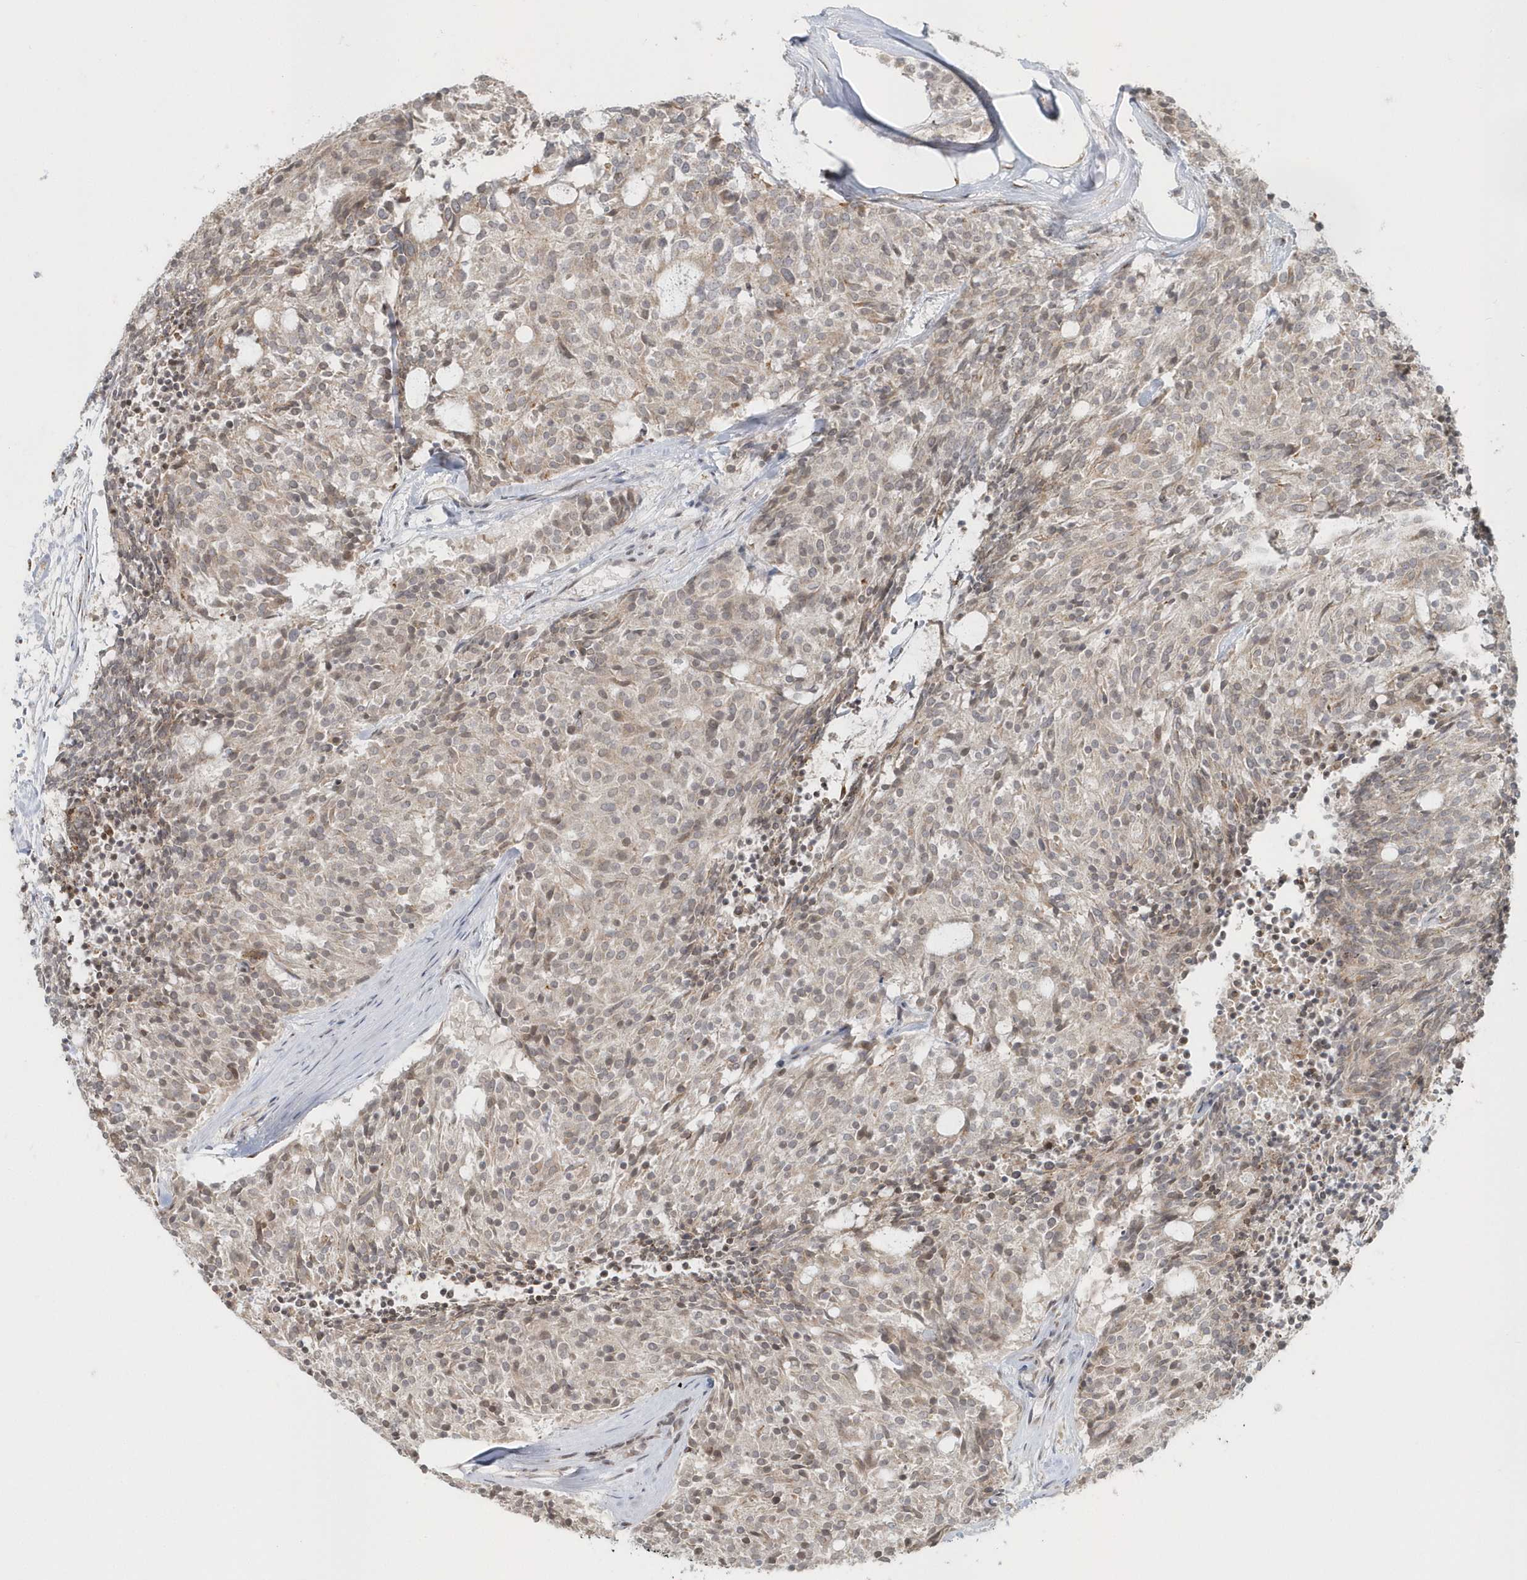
{"staining": {"intensity": "weak", "quantity": "25%-75%", "location": "cytoplasmic/membranous"}, "tissue": "carcinoid", "cell_type": "Tumor cells", "image_type": "cancer", "snomed": [{"axis": "morphology", "description": "Carcinoid, malignant, NOS"}, {"axis": "topography", "description": "Pancreas"}], "caption": "Immunohistochemical staining of carcinoid exhibits low levels of weak cytoplasmic/membranous expression in about 25%-75% of tumor cells.", "gene": "DHFR", "patient": {"sex": "female", "age": 54}}